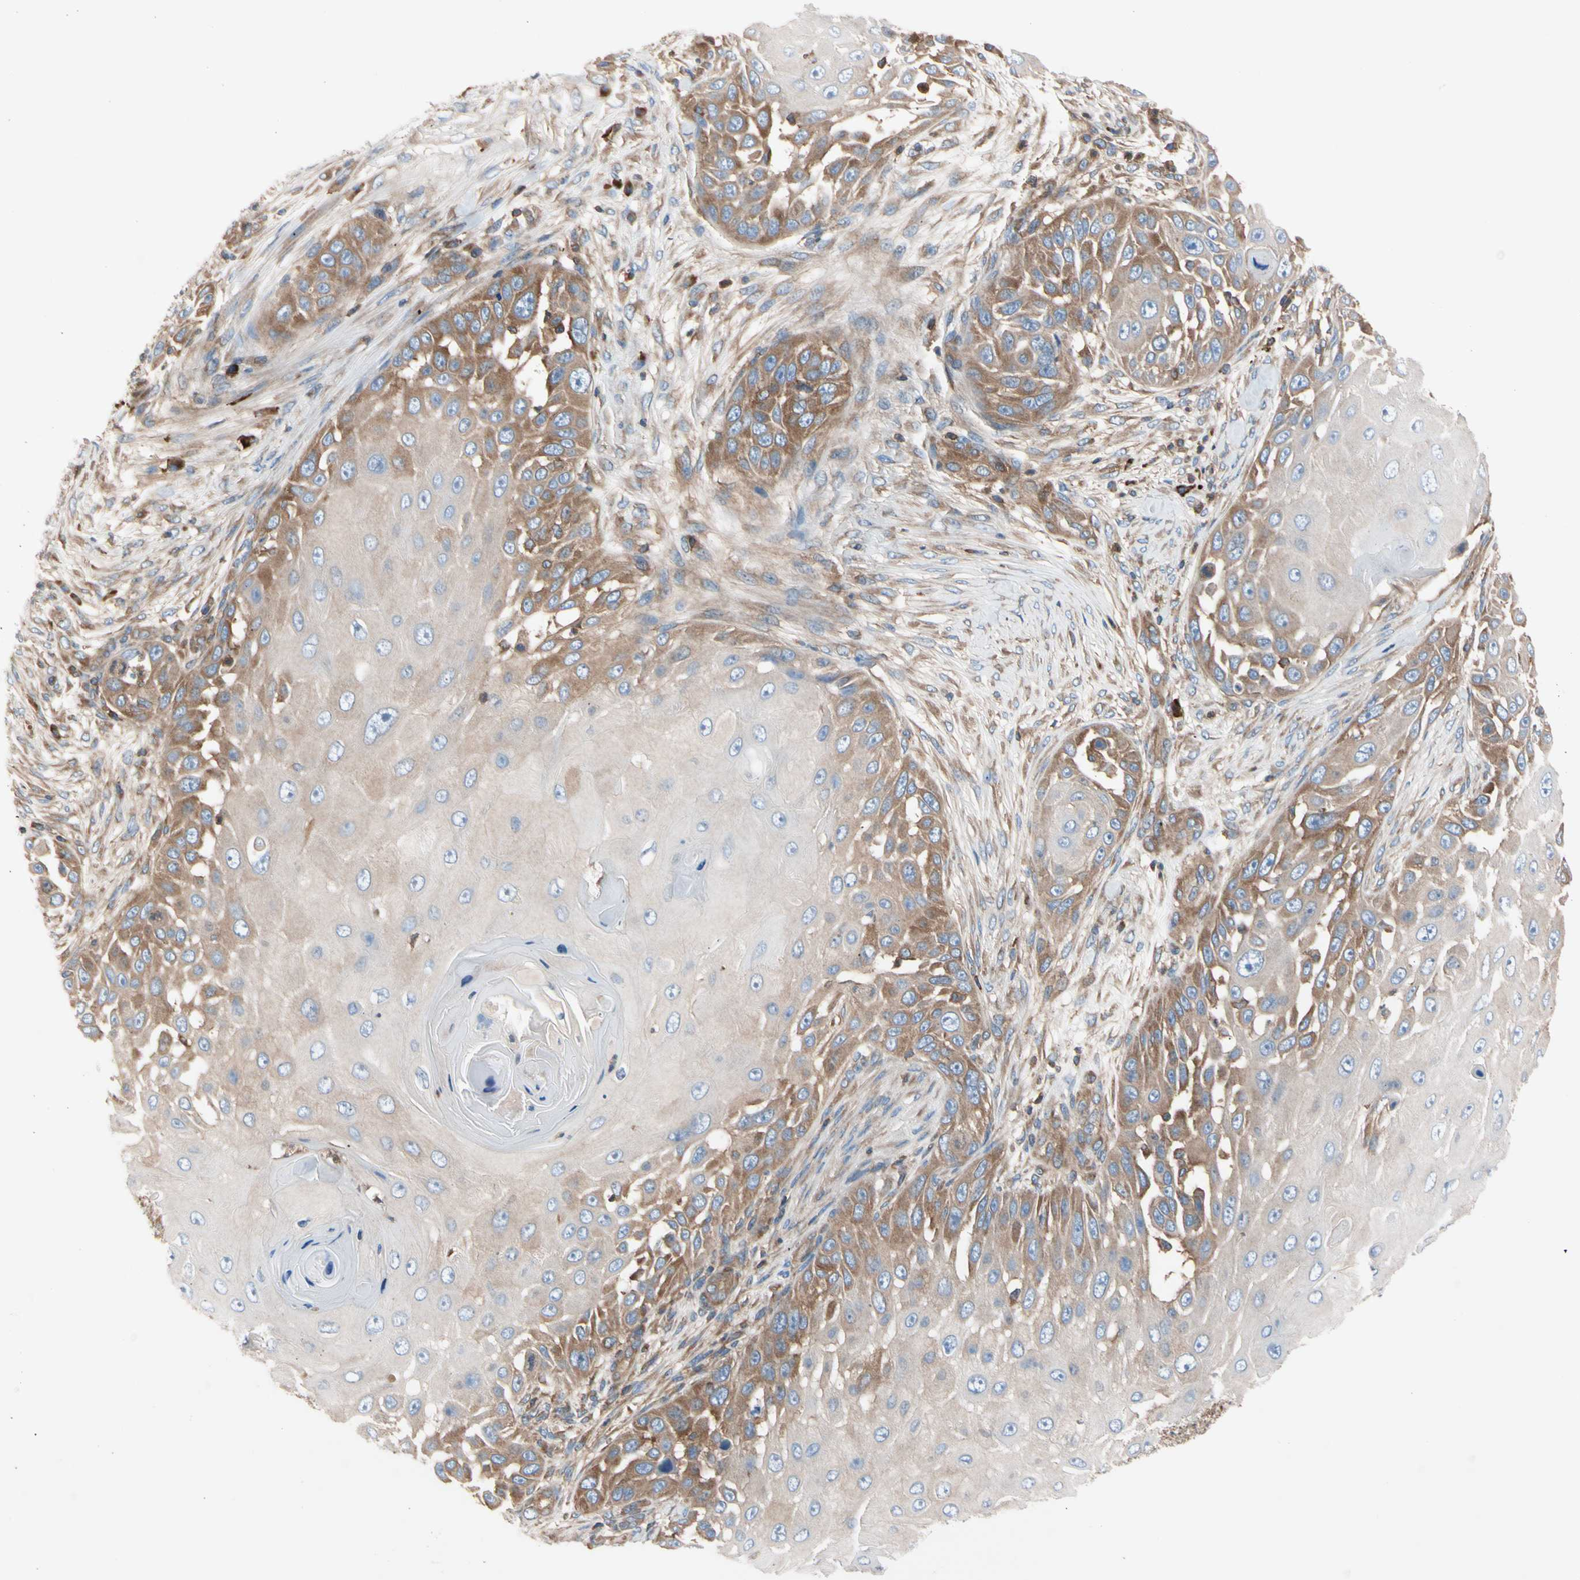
{"staining": {"intensity": "moderate", "quantity": "25%-75%", "location": "cytoplasmic/membranous"}, "tissue": "skin cancer", "cell_type": "Tumor cells", "image_type": "cancer", "snomed": [{"axis": "morphology", "description": "Squamous cell carcinoma, NOS"}, {"axis": "topography", "description": "Skin"}], "caption": "Tumor cells demonstrate medium levels of moderate cytoplasmic/membranous positivity in about 25%-75% of cells in skin squamous cell carcinoma.", "gene": "ROCK1", "patient": {"sex": "female", "age": 44}}